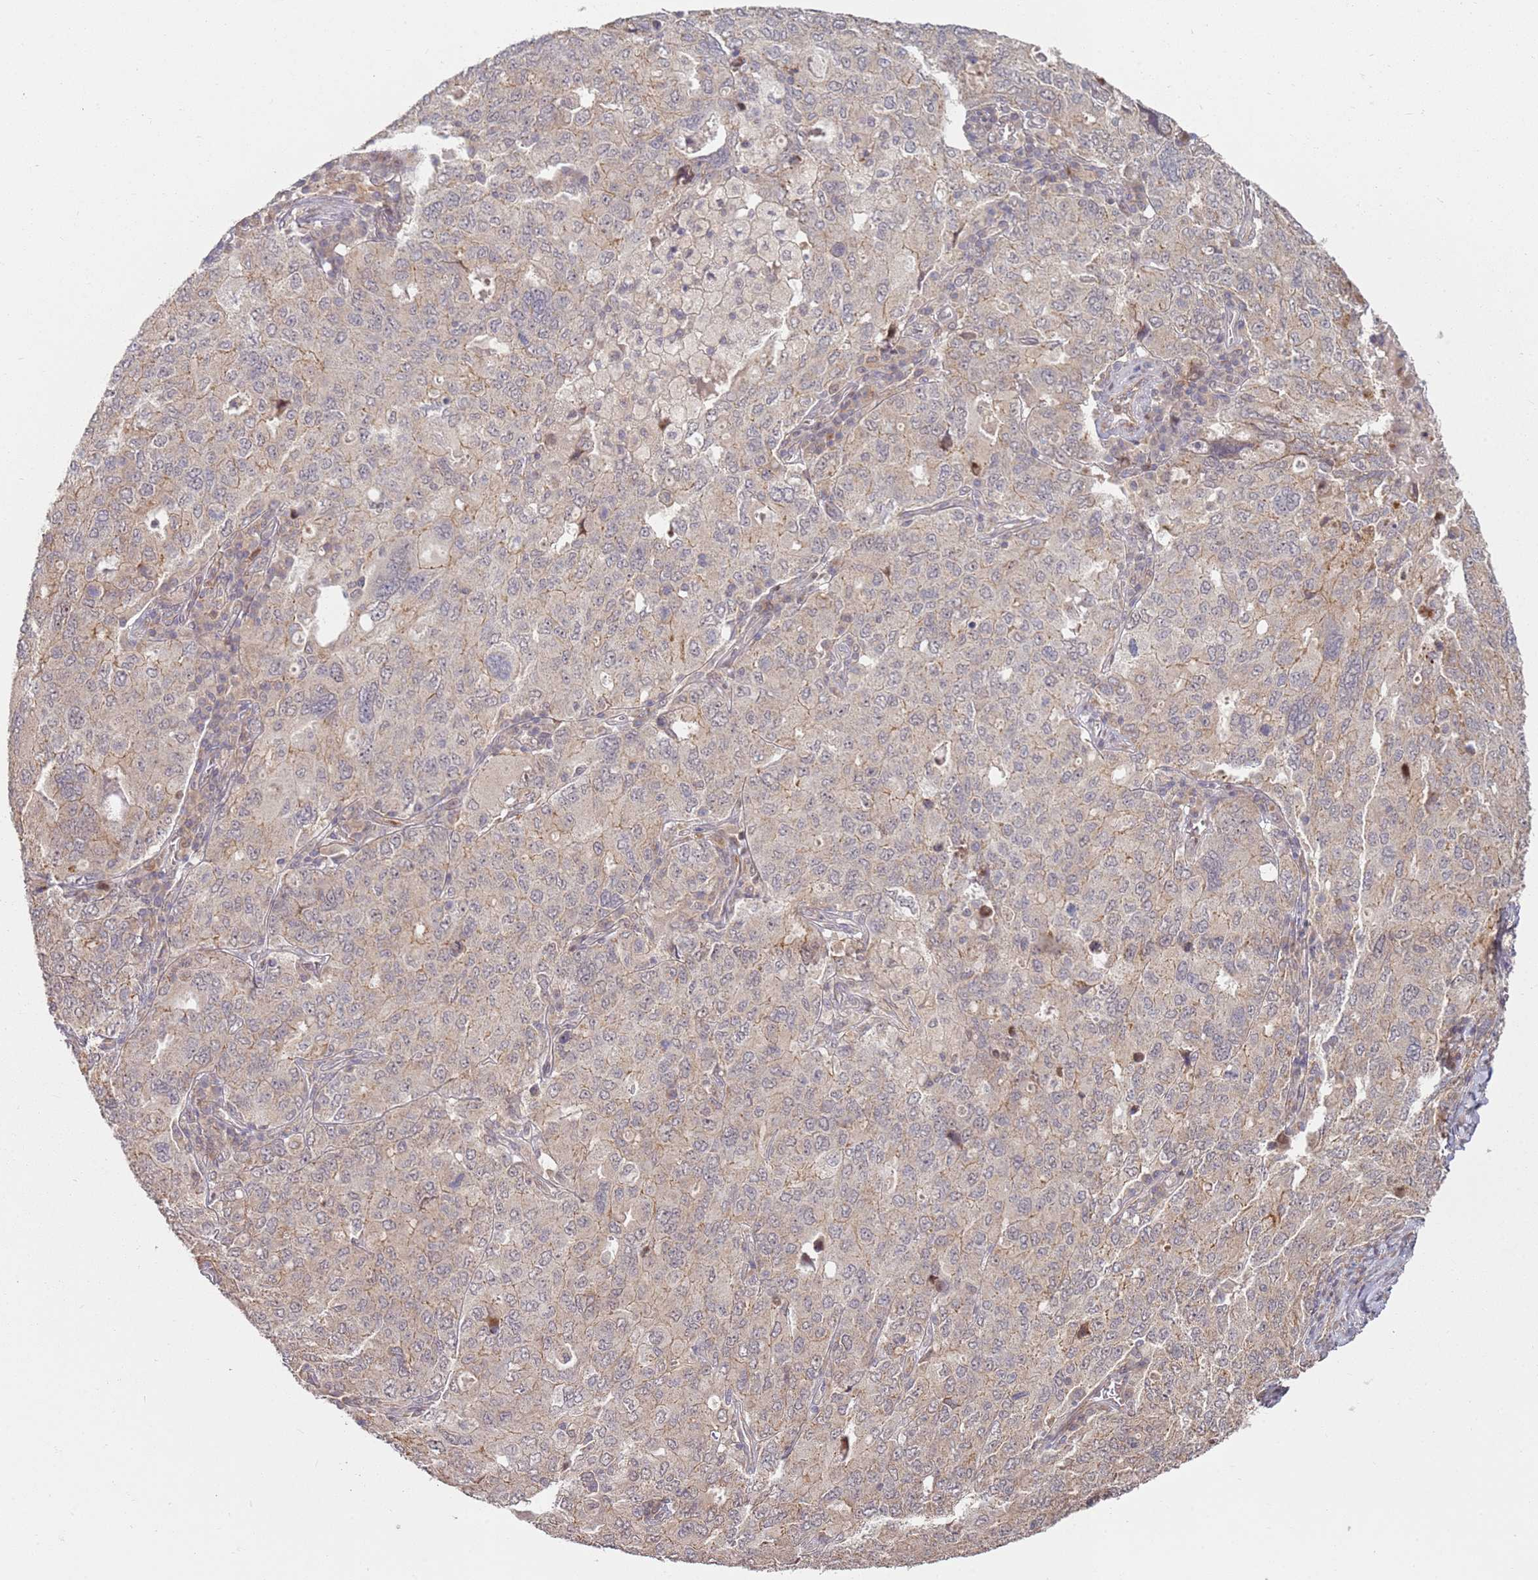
{"staining": {"intensity": "weak", "quantity": "25%-75%", "location": "cytoplasmic/membranous"}, "tissue": "ovarian cancer", "cell_type": "Tumor cells", "image_type": "cancer", "snomed": [{"axis": "morphology", "description": "Carcinoma, endometroid"}, {"axis": "topography", "description": "Ovary"}], "caption": "Ovarian cancer (endometroid carcinoma) stained for a protein shows weak cytoplasmic/membranous positivity in tumor cells. (DAB (3,3'-diaminobenzidine) IHC, brown staining for protein, blue staining for nuclei).", "gene": "MPEG1", "patient": {"sex": "female", "age": 62}}